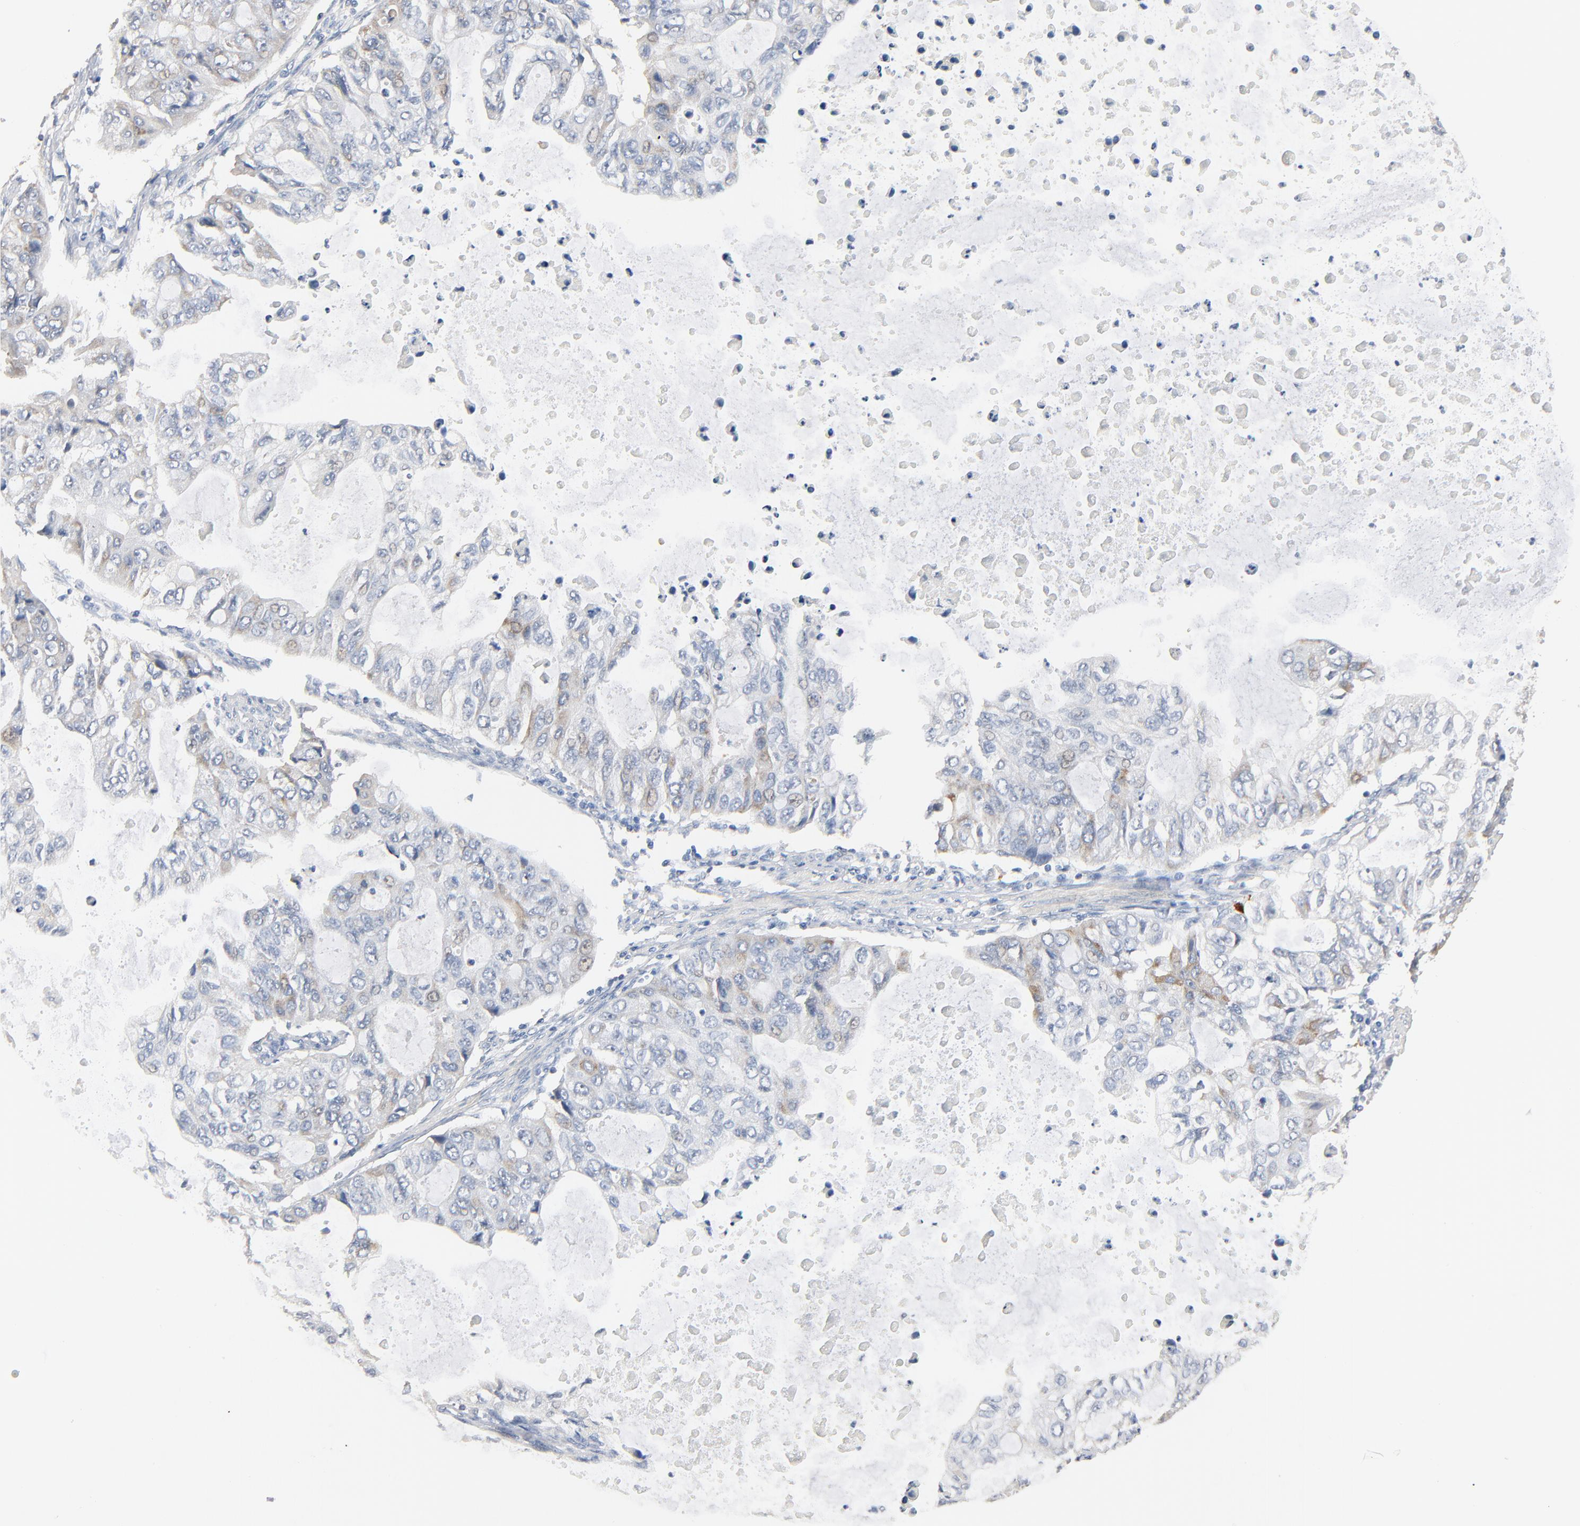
{"staining": {"intensity": "negative", "quantity": "none", "location": "none"}, "tissue": "stomach cancer", "cell_type": "Tumor cells", "image_type": "cancer", "snomed": [{"axis": "morphology", "description": "Adenocarcinoma, NOS"}, {"axis": "topography", "description": "Stomach, upper"}], "caption": "This is a image of immunohistochemistry staining of stomach adenocarcinoma, which shows no positivity in tumor cells. The staining is performed using DAB brown chromogen with nuclei counter-stained in using hematoxylin.", "gene": "ZDHHC8", "patient": {"sex": "female", "age": 52}}